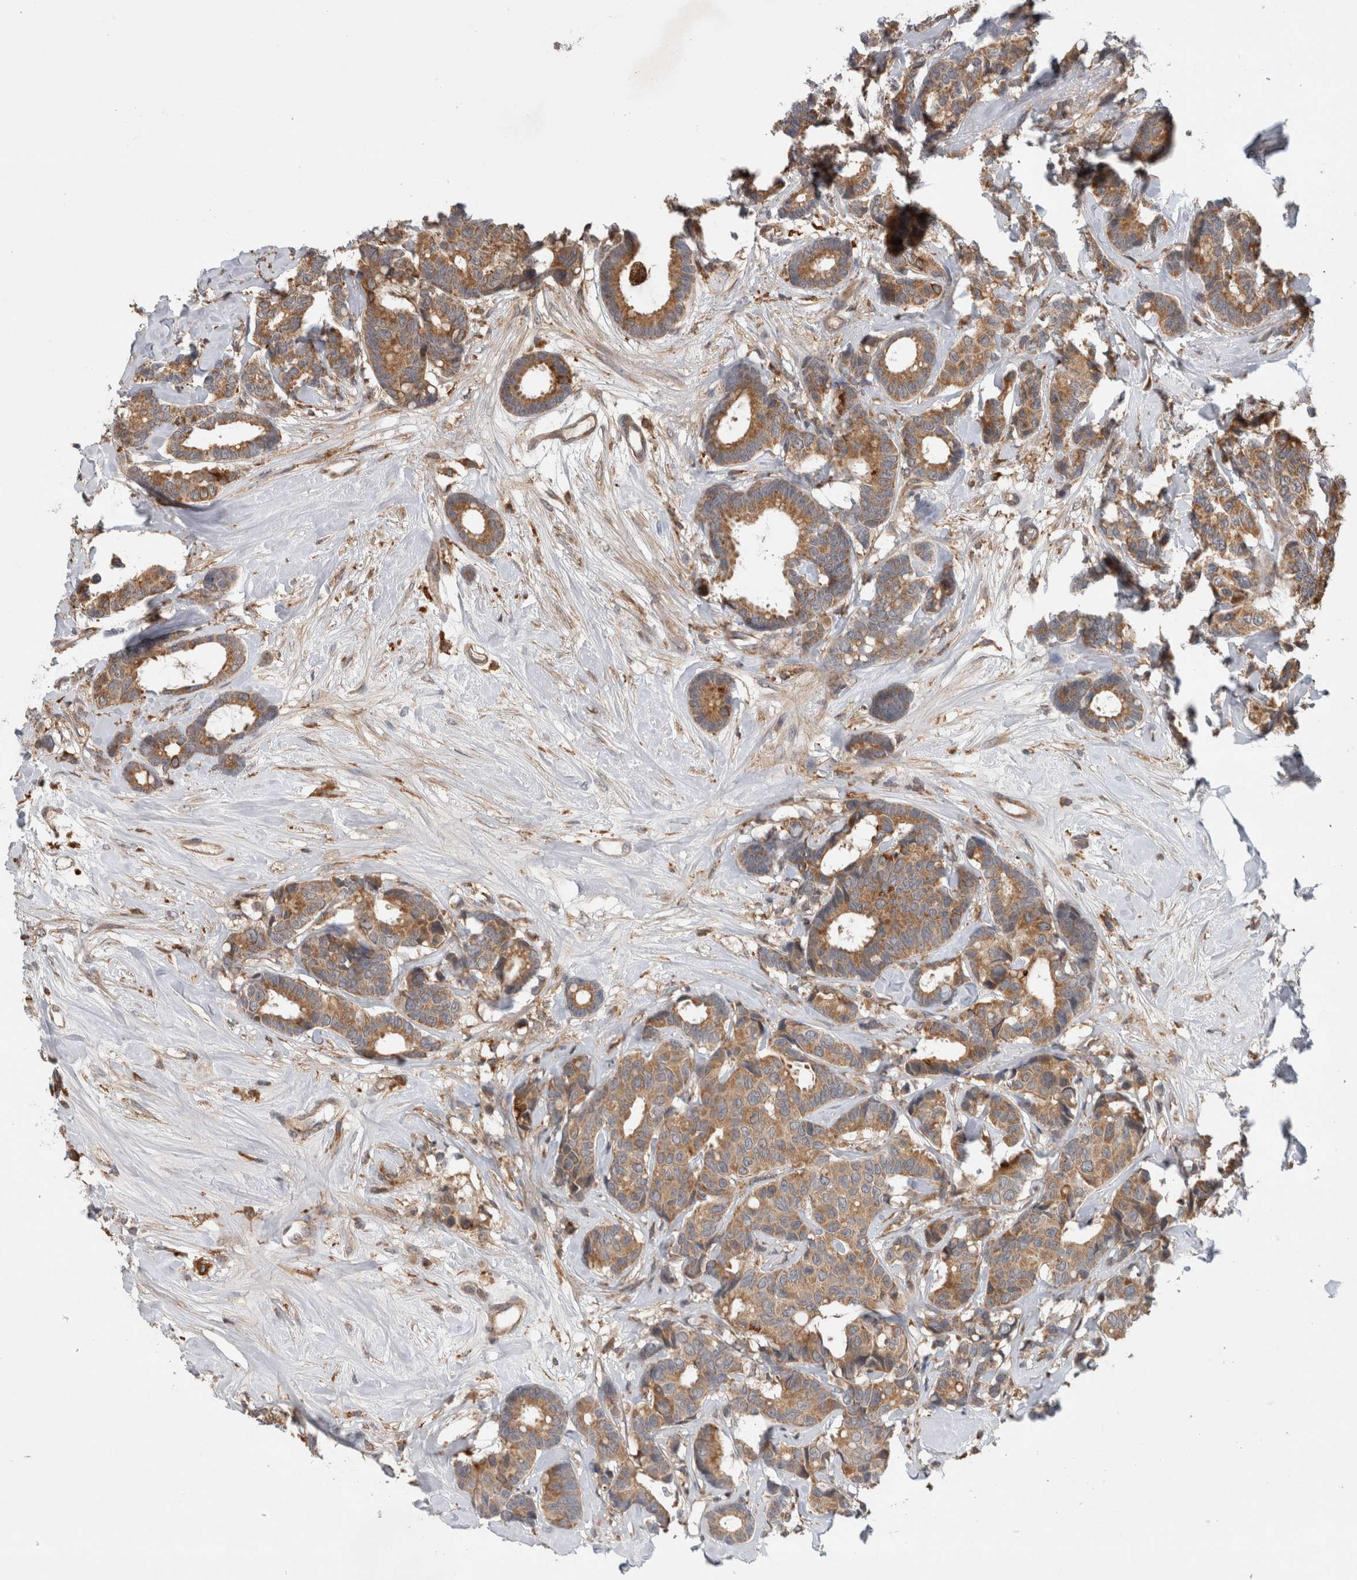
{"staining": {"intensity": "moderate", "quantity": ">75%", "location": "cytoplasmic/membranous"}, "tissue": "breast cancer", "cell_type": "Tumor cells", "image_type": "cancer", "snomed": [{"axis": "morphology", "description": "Duct carcinoma"}, {"axis": "topography", "description": "Breast"}], "caption": "Tumor cells demonstrate moderate cytoplasmic/membranous positivity in about >75% of cells in breast invasive ductal carcinoma. (DAB IHC, brown staining for protein, blue staining for nuclei).", "gene": "ADGRL3", "patient": {"sex": "female", "age": 87}}